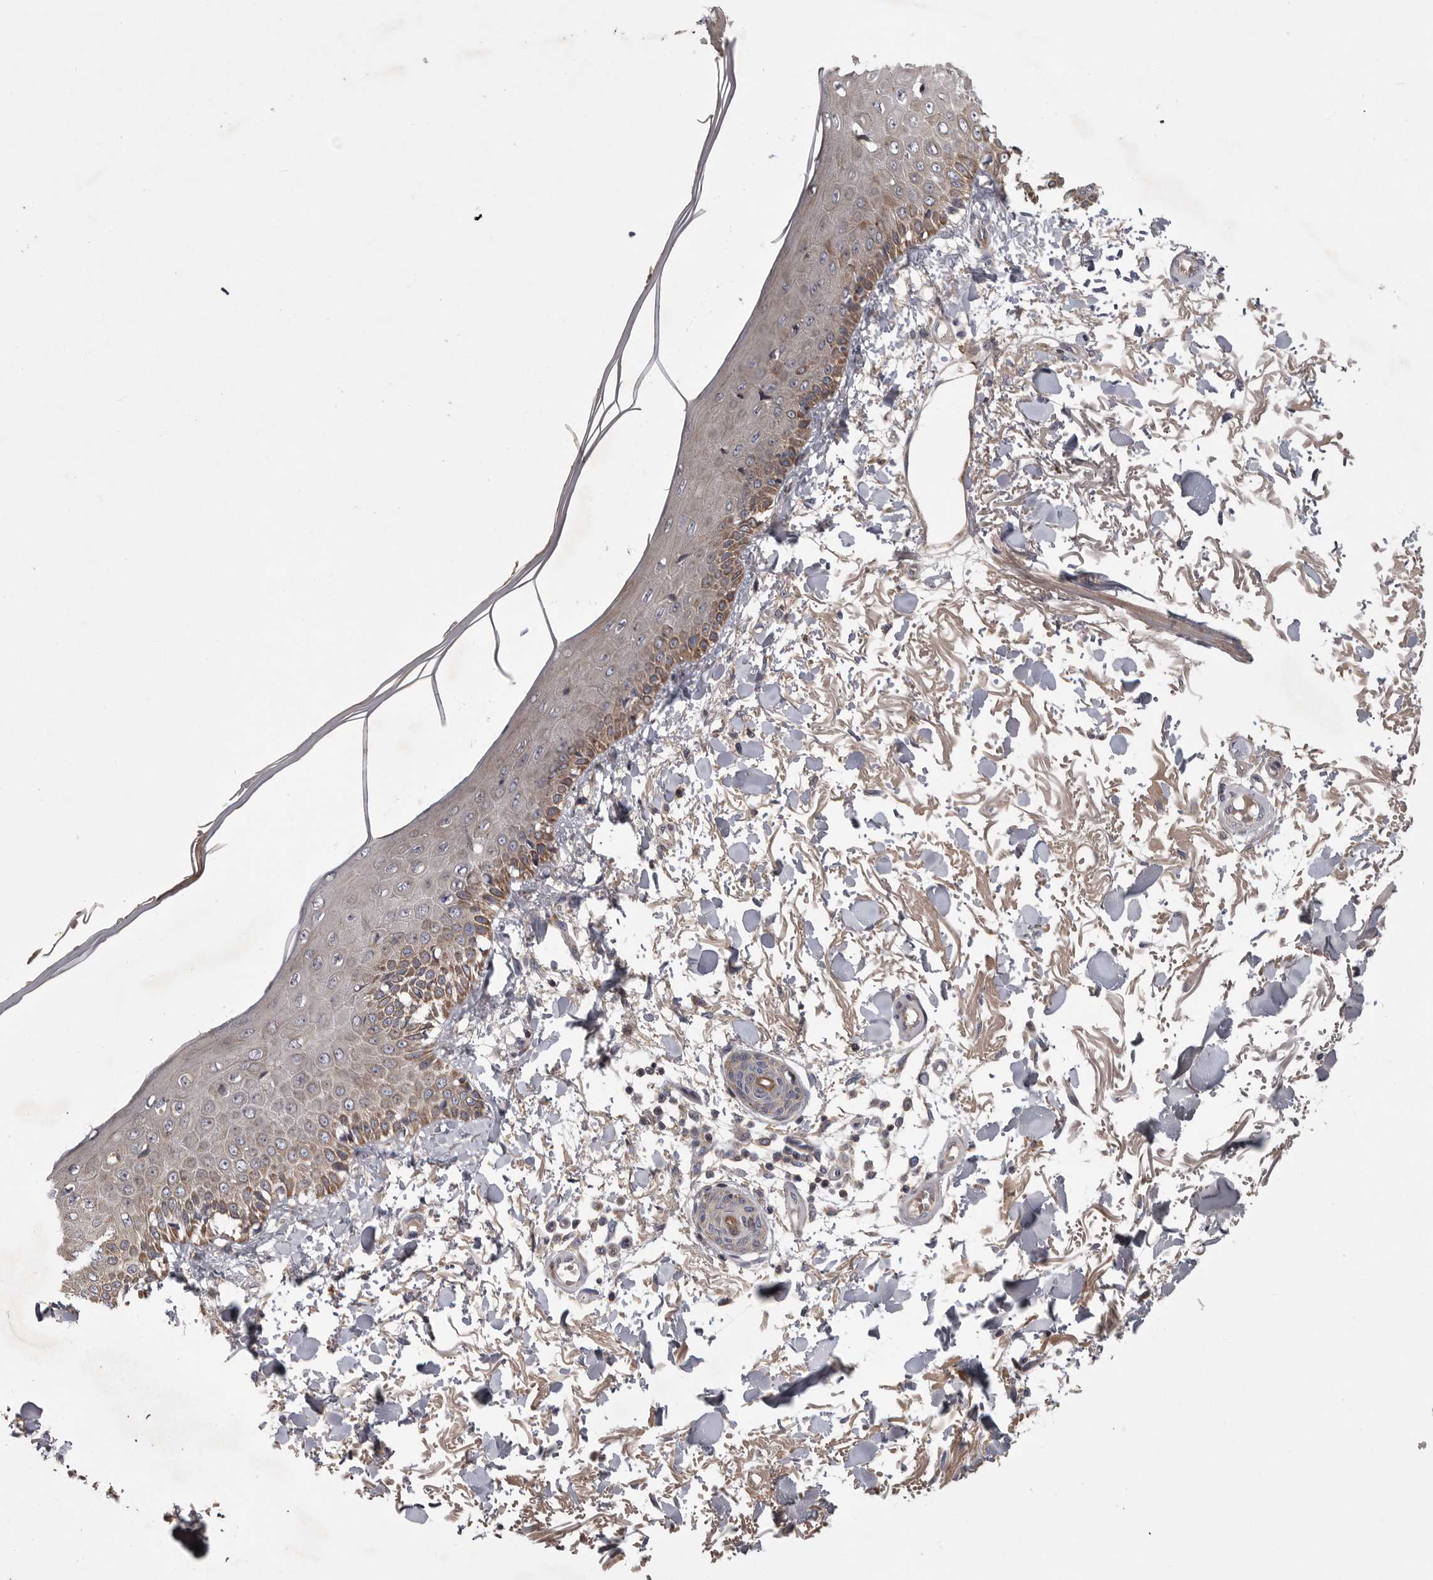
{"staining": {"intensity": "negative", "quantity": "none", "location": "none"}, "tissue": "skin", "cell_type": "Fibroblasts", "image_type": "normal", "snomed": [{"axis": "morphology", "description": "Normal tissue, NOS"}, {"axis": "morphology", "description": "Squamous cell carcinoma, NOS"}, {"axis": "topography", "description": "Skin"}, {"axis": "topography", "description": "Peripheral nerve tissue"}], "caption": "This histopathology image is of unremarkable skin stained with IHC to label a protein in brown with the nuclei are counter-stained blue. There is no staining in fibroblasts.", "gene": "CRP", "patient": {"sex": "male", "age": 83}}